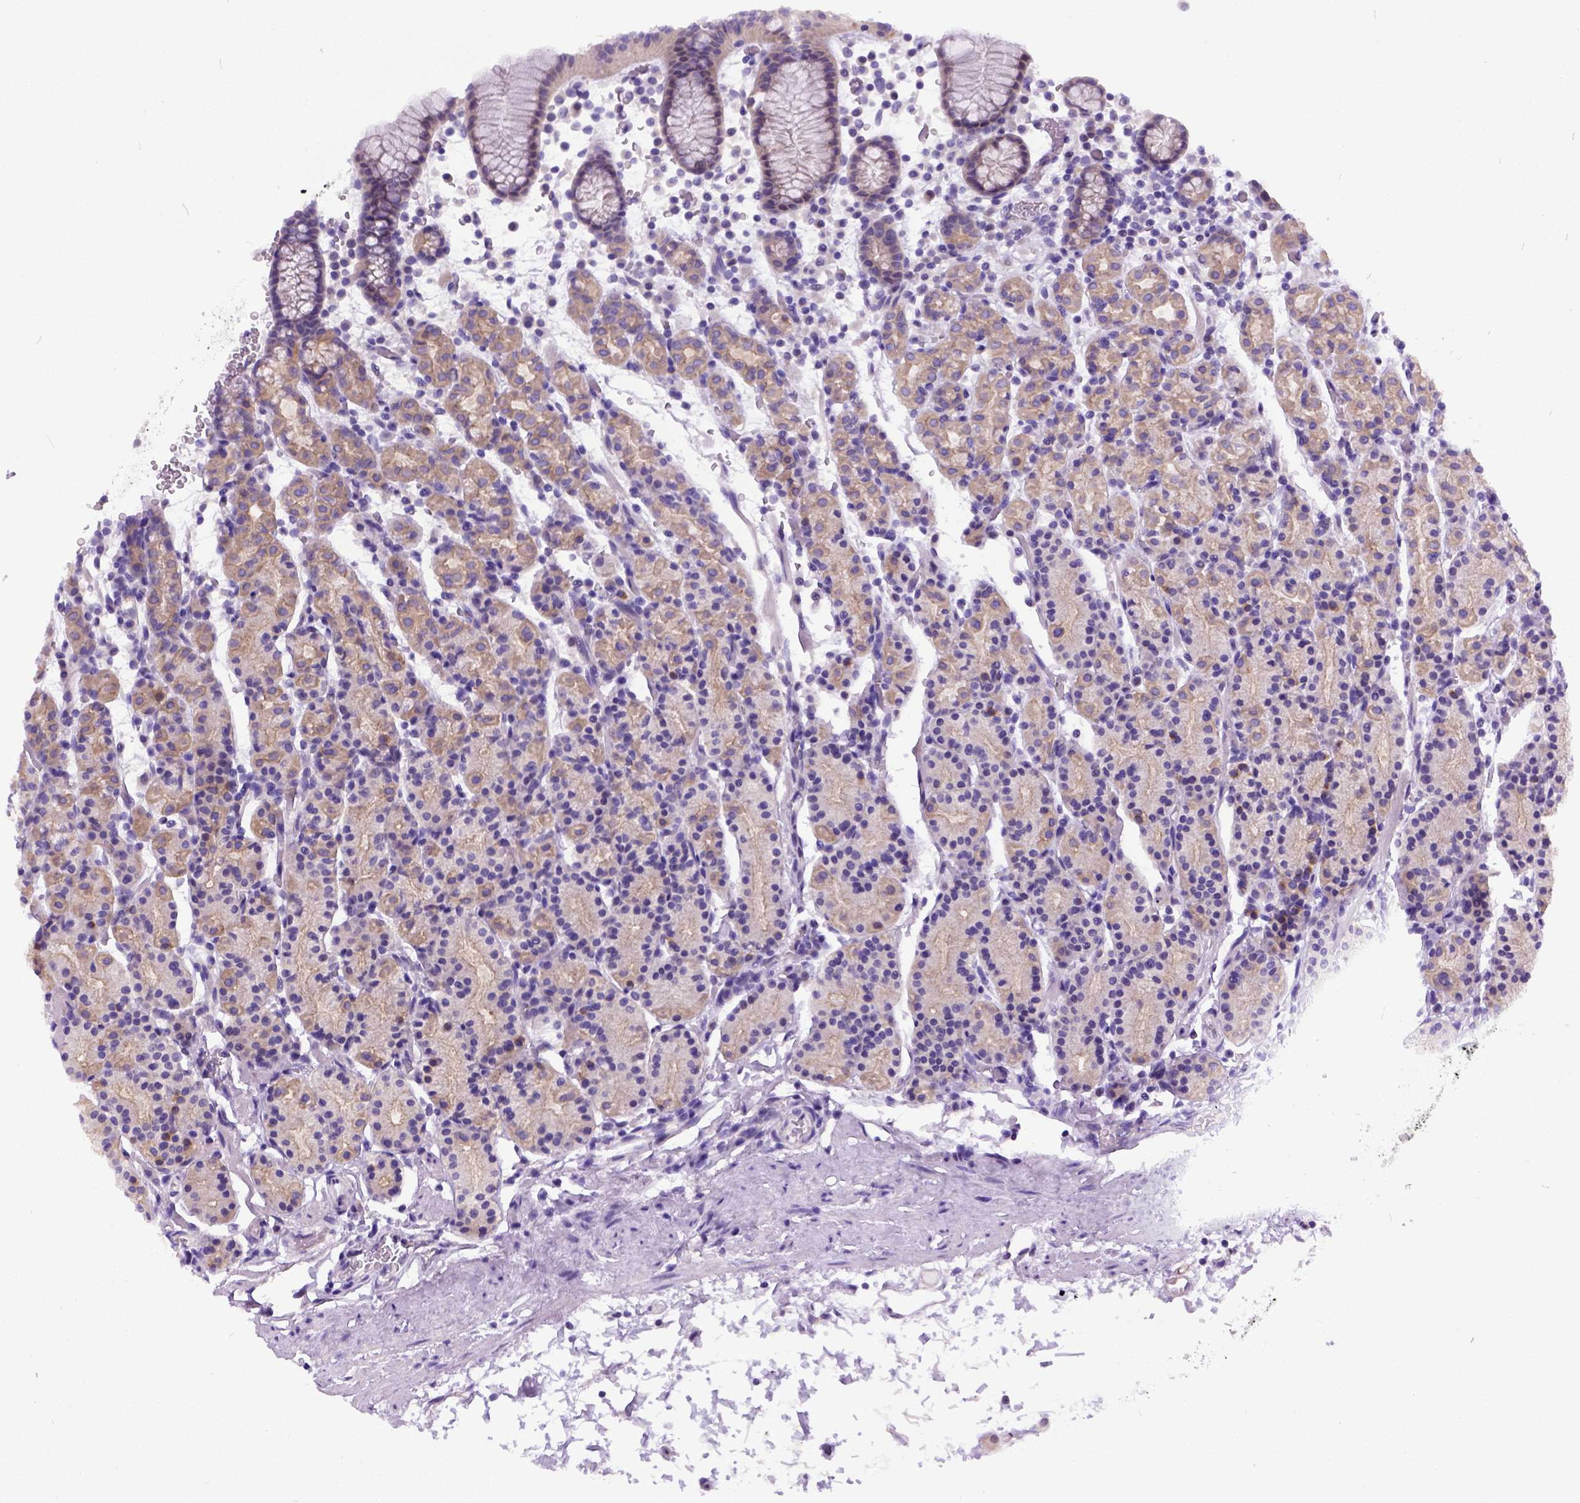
{"staining": {"intensity": "weak", "quantity": "25%-75%", "location": "cytoplasmic/membranous"}, "tissue": "stomach", "cell_type": "Glandular cells", "image_type": "normal", "snomed": [{"axis": "morphology", "description": "Normal tissue, NOS"}, {"axis": "topography", "description": "Stomach, upper"}, {"axis": "topography", "description": "Stomach"}], "caption": "Immunohistochemistry (IHC) staining of benign stomach, which reveals low levels of weak cytoplasmic/membranous staining in about 25%-75% of glandular cells indicating weak cytoplasmic/membranous protein expression. The staining was performed using DAB (brown) for protein detection and nuclei were counterstained in hematoxylin (blue).", "gene": "NEK5", "patient": {"sex": "male", "age": 62}}